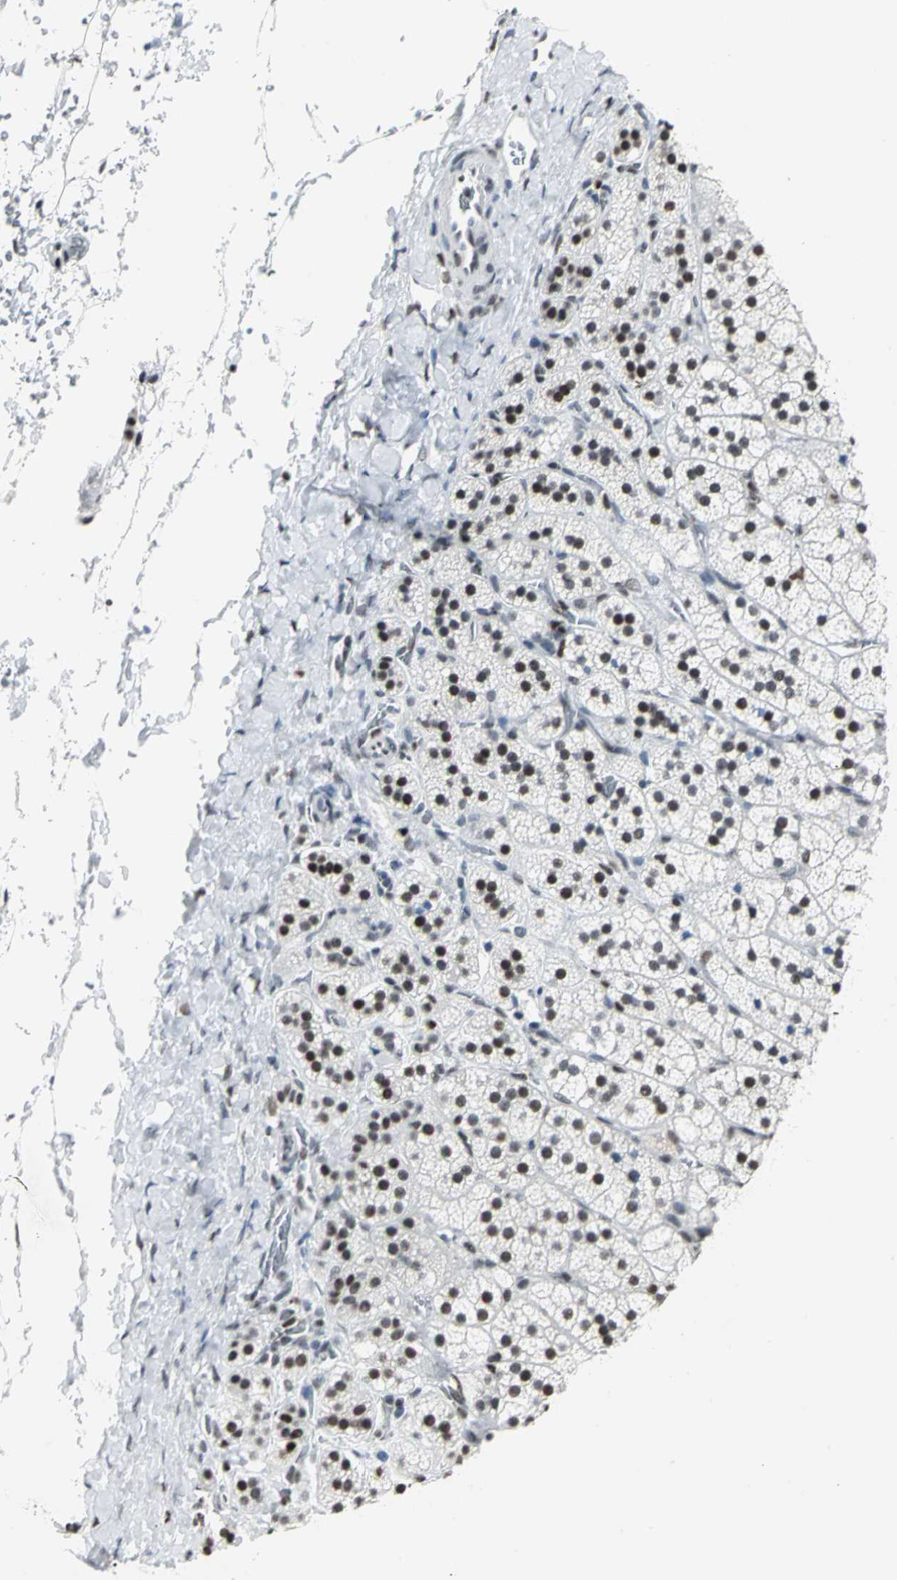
{"staining": {"intensity": "strong", "quantity": ">75%", "location": "nuclear"}, "tissue": "adrenal gland", "cell_type": "Glandular cells", "image_type": "normal", "snomed": [{"axis": "morphology", "description": "Normal tissue, NOS"}, {"axis": "topography", "description": "Adrenal gland"}], "caption": "Strong nuclear staining for a protein is identified in approximately >75% of glandular cells of normal adrenal gland using immunohistochemistry (IHC).", "gene": "HNRNPD", "patient": {"sex": "female", "age": 44}}